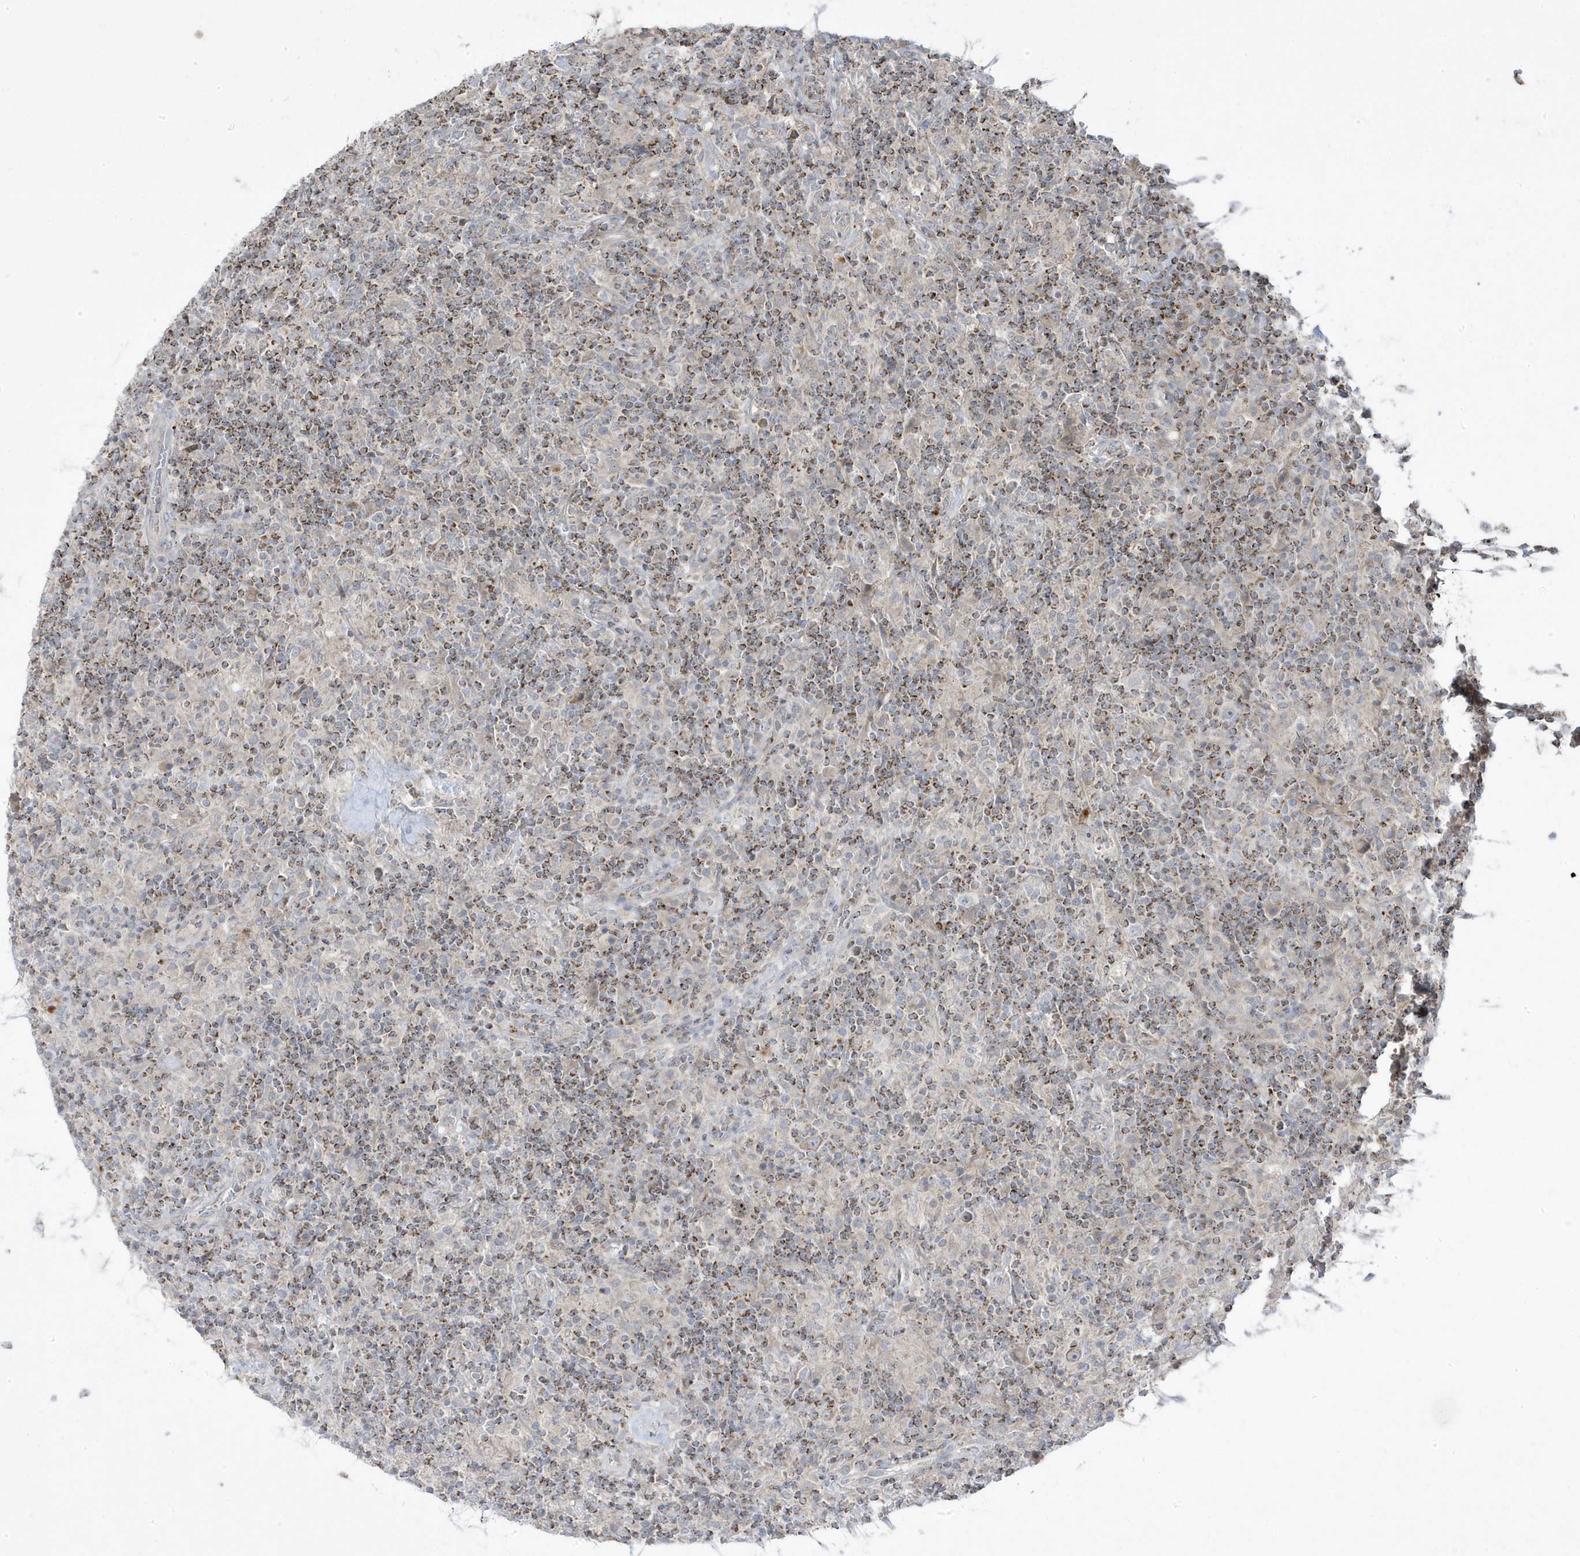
{"staining": {"intensity": "negative", "quantity": "none", "location": "none"}, "tissue": "lymphoma", "cell_type": "Tumor cells", "image_type": "cancer", "snomed": [{"axis": "morphology", "description": "Hodgkin's disease, NOS"}, {"axis": "topography", "description": "Lymph node"}], "caption": "Hodgkin's disease stained for a protein using immunohistochemistry (IHC) exhibits no expression tumor cells.", "gene": "ADAMTSL3", "patient": {"sex": "male", "age": 70}}